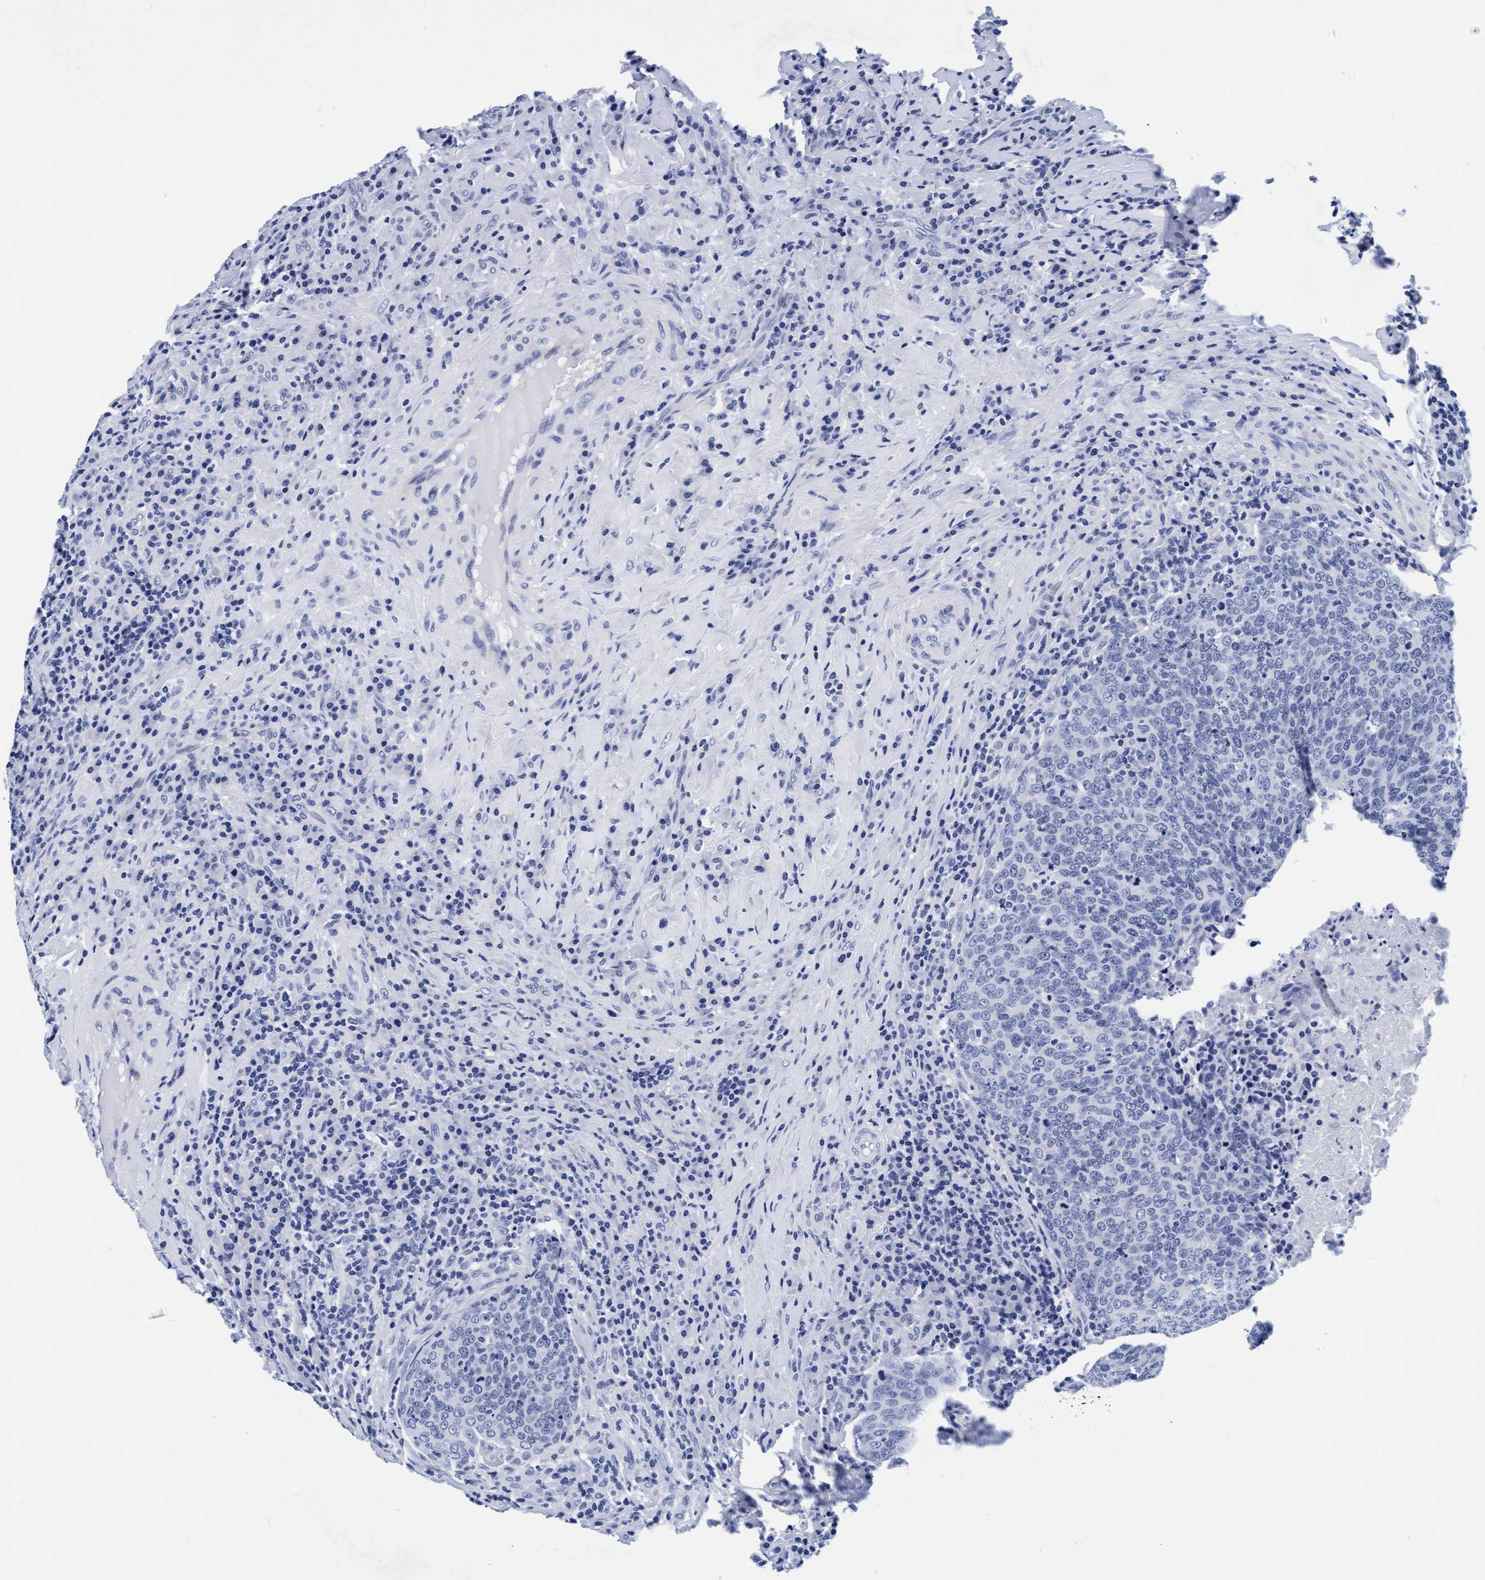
{"staining": {"intensity": "negative", "quantity": "none", "location": "none"}, "tissue": "head and neck cancer", "cell_type": "Tumor cells", "image_type": "cancer", "snomed": [{"axis": "morphology", "description": "Squamous cell carcinoma, NOS"}, {"axis": "morphology", "description": "Squamous cell carcinoma, metastatic, NOS"}, {"axis": "topography", "description": "Lymph node"}, {"axis": "topography", "description": "Head-Neck"}], "caption": "Human head and neck squamous cell carcinoma stained for a protein using immunohistochemistry reveals no staining in tumor cells.", "gene": "ARSG", "patient": {"sex": "male", "age": 62}}